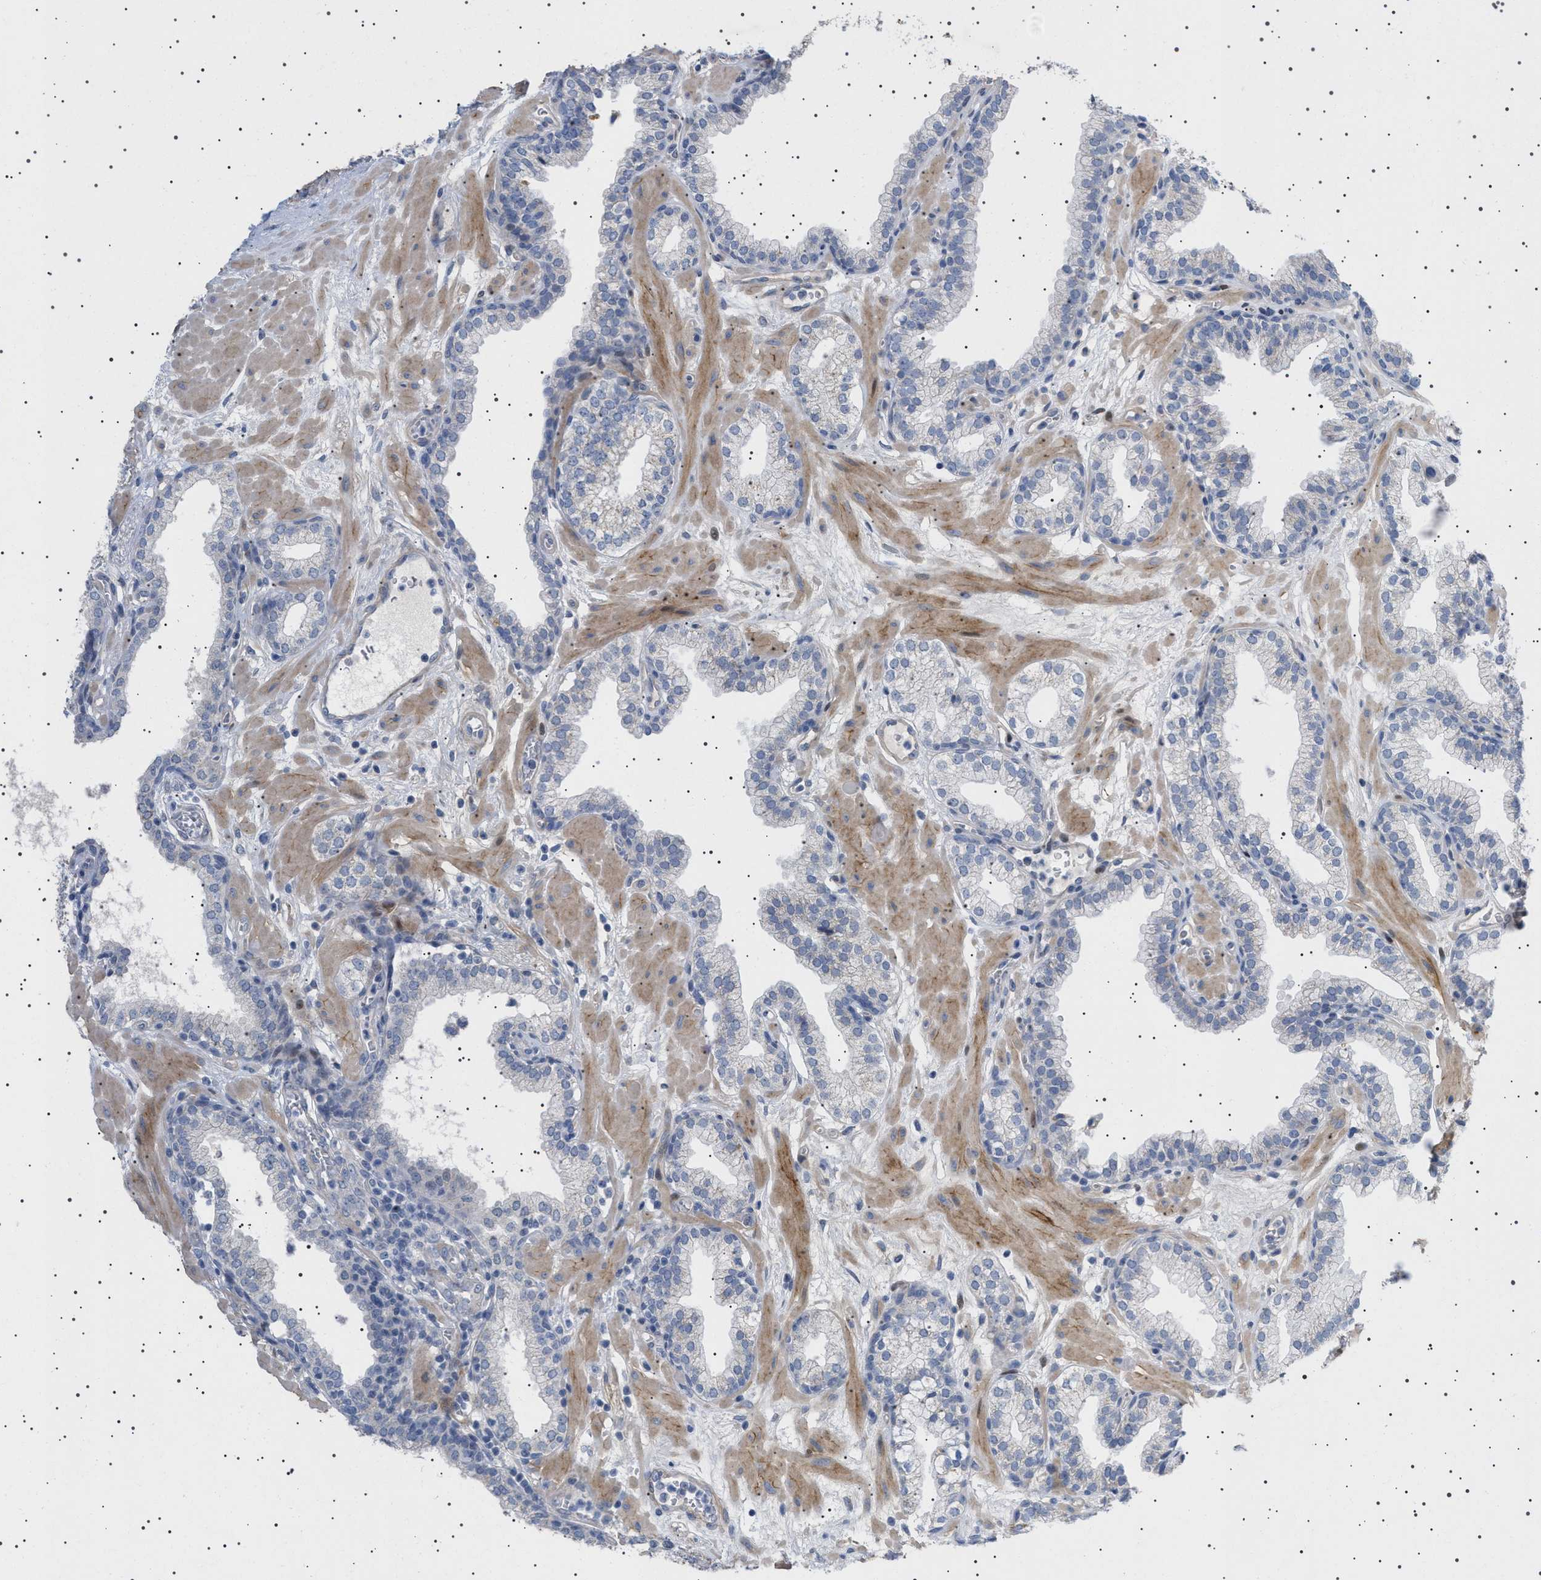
{"staining": {"intensity": "negative", "quantity": "none", "location": "none"}, "tissue": "prostate", "cell_type": "Glandular cells", "image_type": "normal", "snomed": [{"axis": "morphology", "description": "Normal tissue, NOS"}, {"axis": "morphology", "description": "Urothelial carcinoma, Low grade"}, {"axis": "topography", "description": "Urinary bladder"}, {"axis": "topography", "description": "Prostate"}], "caption": "This is an immunohistochemistry micrograph of unremarkable human prostate. There is no positivity in glandular cells.", "gene": "HTR1A", "patient": {"sex": "male", "age": 60}}